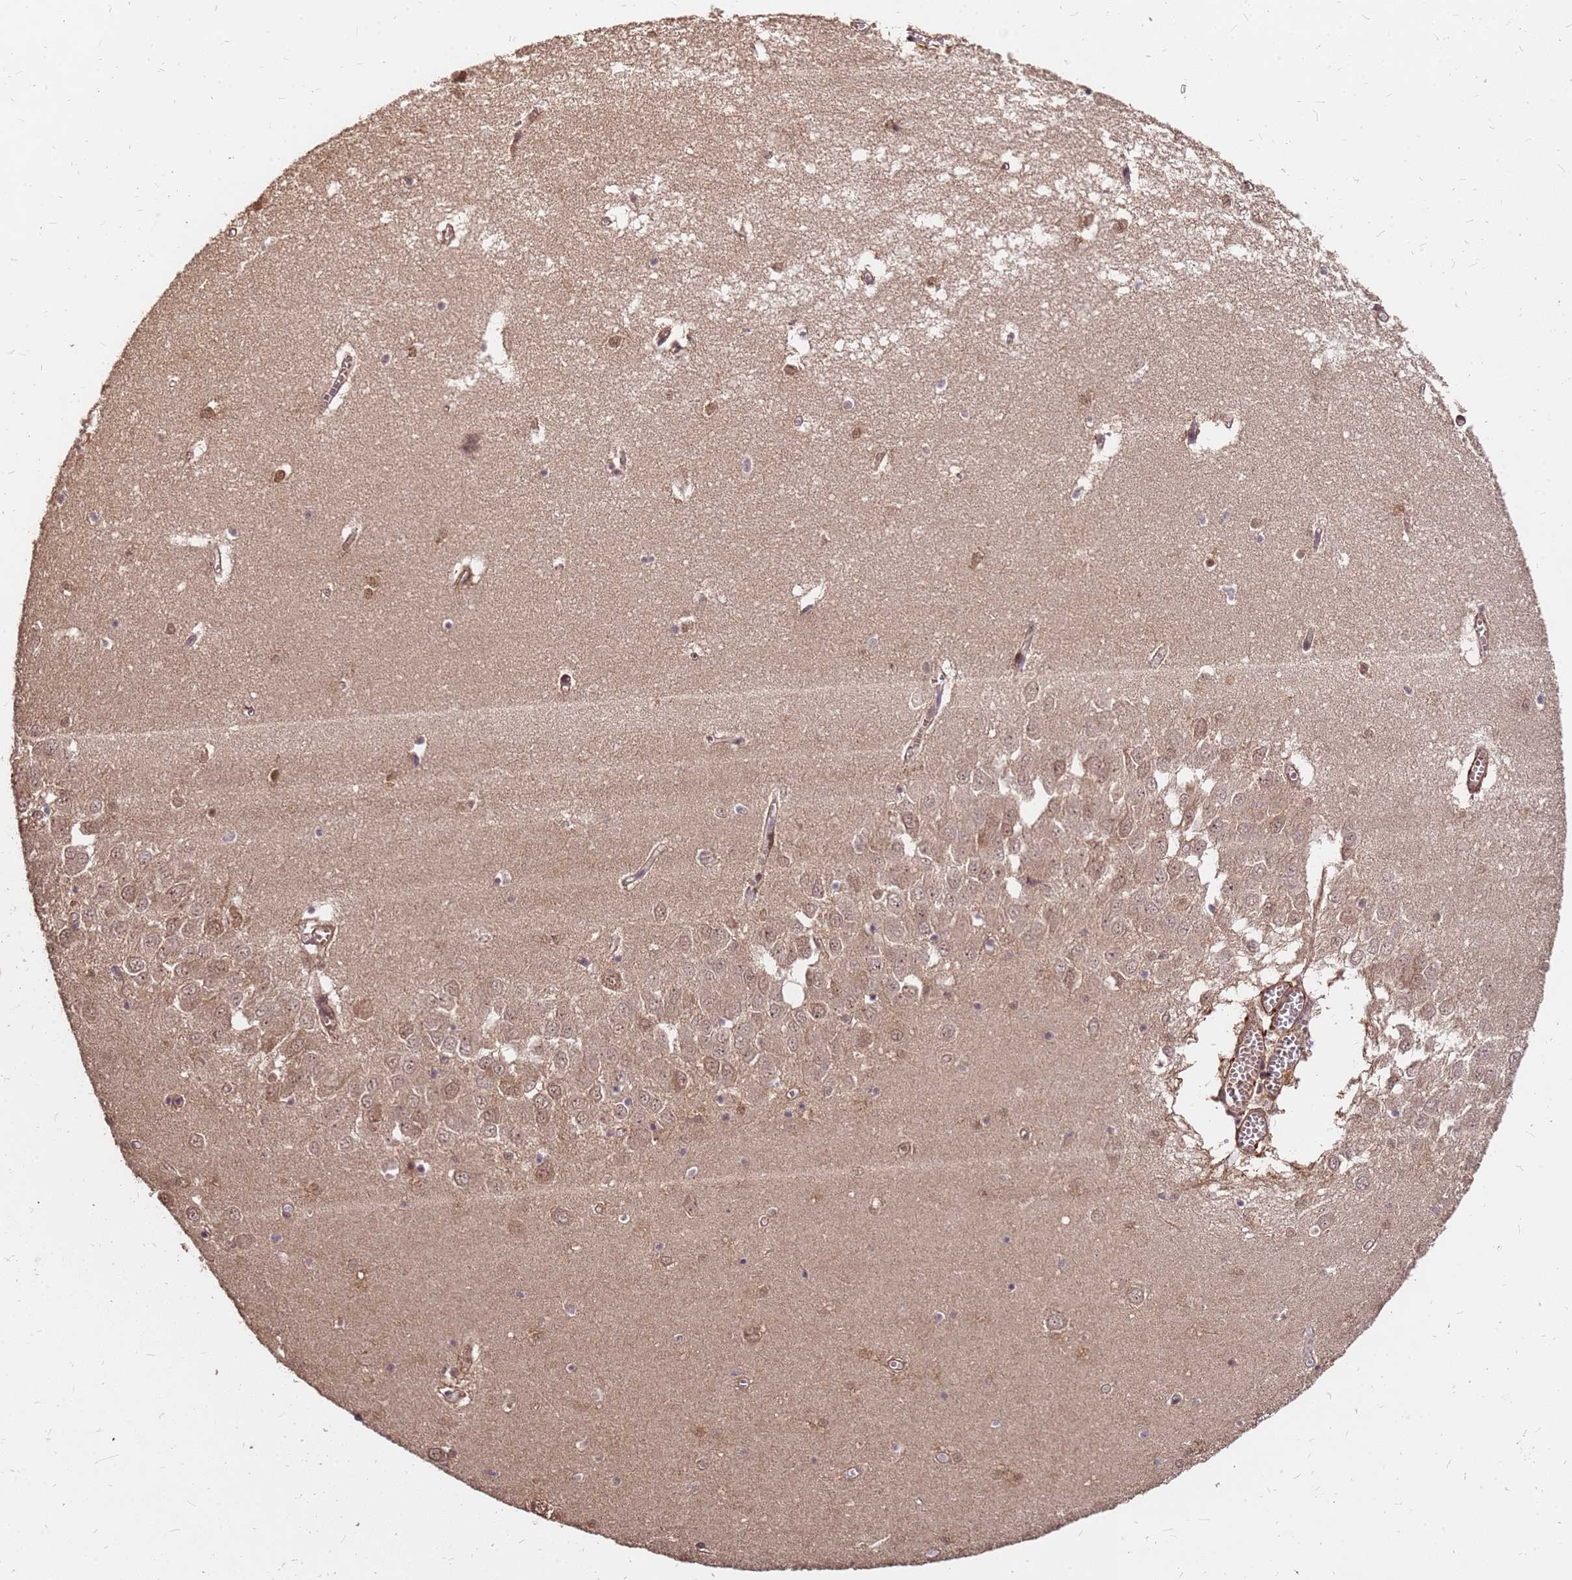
{"staining": {"intensity": "moderate", "quantity": "25%-75%", "location": "cytoplasmic/membranous,nuclear"}, "tissue": "hippocampus", "cell_type": "Glial cells", "image_type": "normal", "snomed": [{"axis": "morphology", "description": "Normal tissue, NOS"}, {"axis": "topography", "description": "Hippocampus"}], "caption": "Protein analysis of unremarkable hippocampus shows moderate cytoplasmic/membranous,nuclear positivity in approximately 25%-75% of glial cells.", "gene": "GPATCH8", "patient": {"sex": "male", "age": 70}}